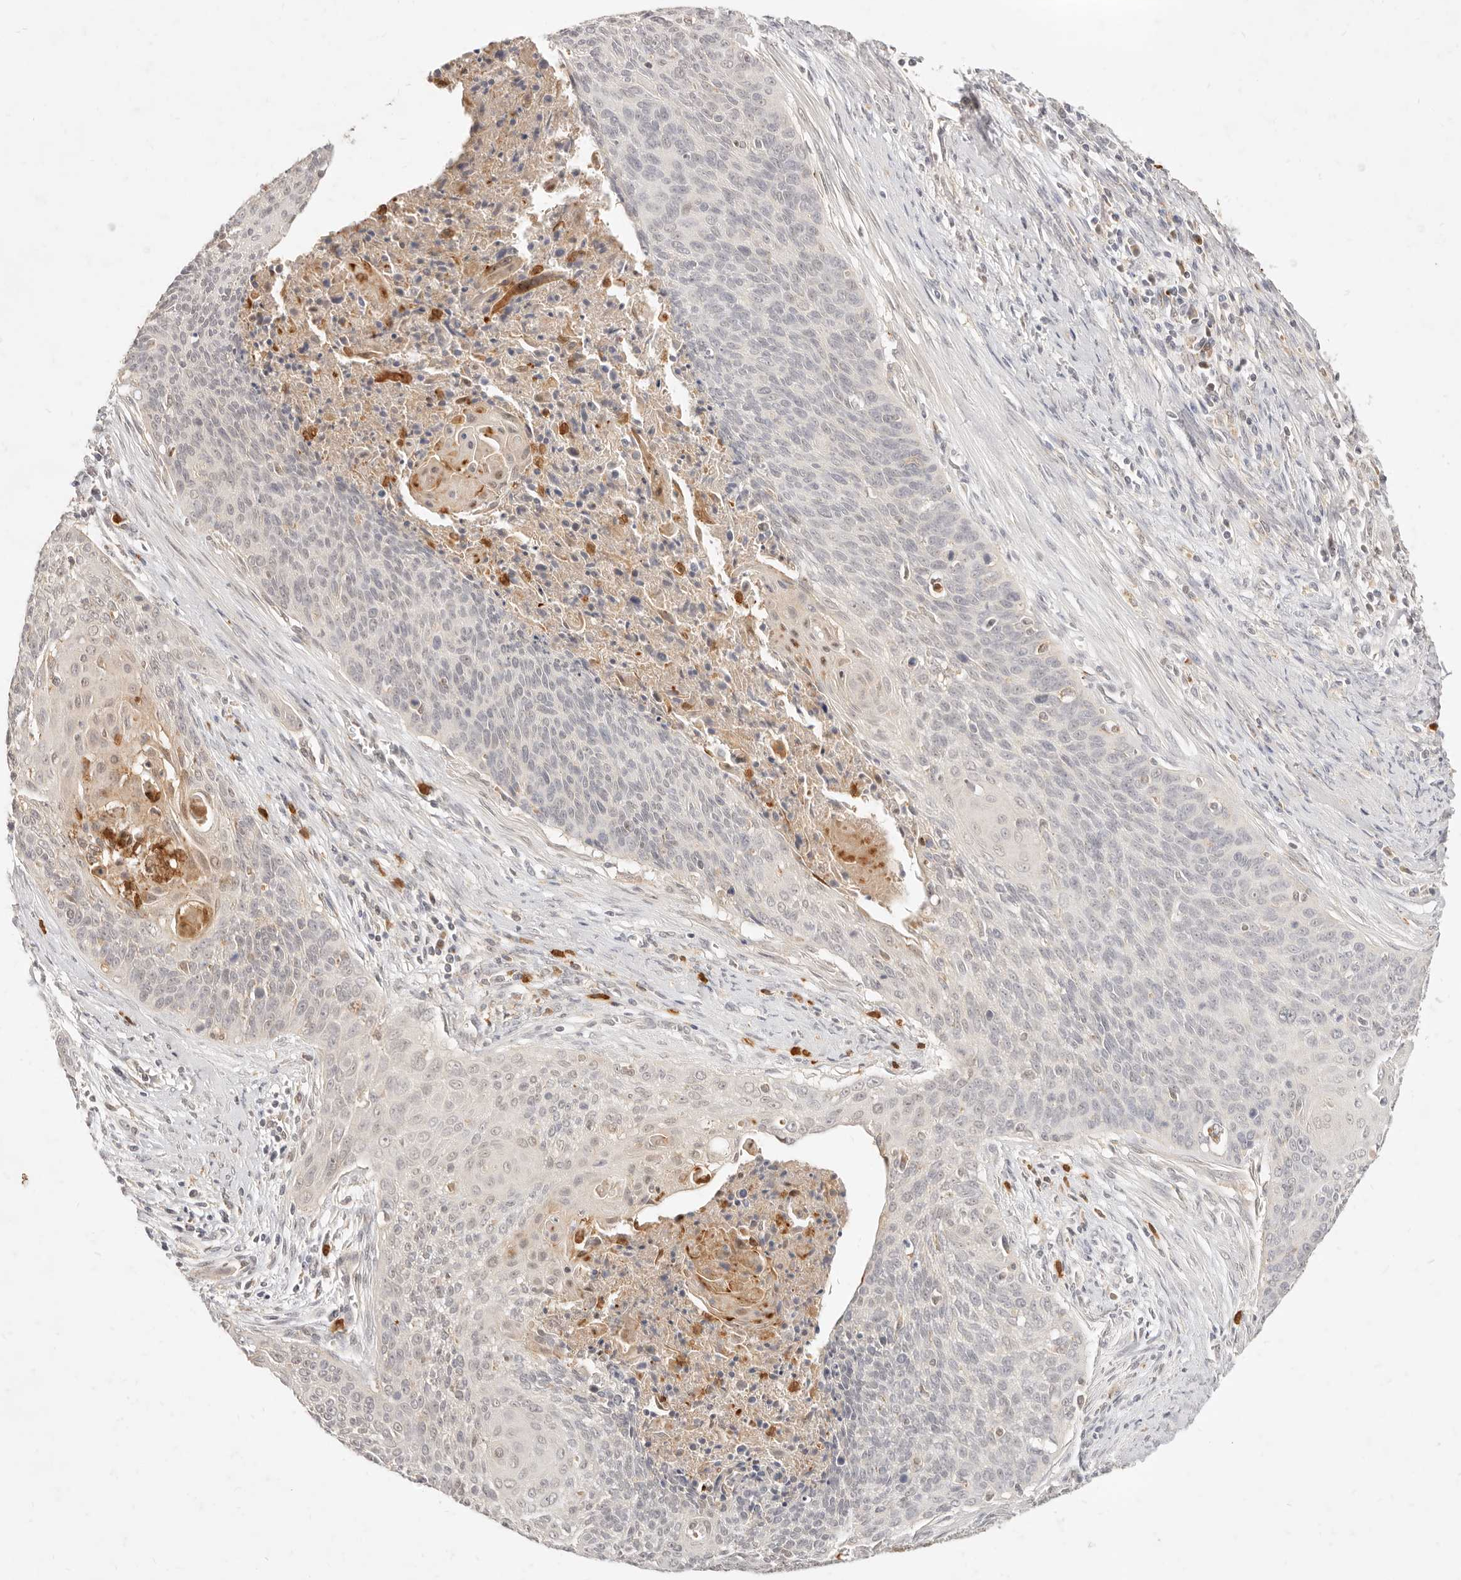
{"staining": {"intensity": "negative", "quantity": "none", "location": "none"}, "tissue": "cervical cancer", "cell_type": "Tumor cells", "image_type": "cancer", "snomed": [{"axis": "morphology", "description": "Squamous cell carcinoma, NOS"}, {"axis": "topography", "description": "Cervix"}], "caption": "IHC of human cervical cancer displays no staining in tumor cells. (Brightfield microscopy of DAB (3,3'-diaminobenzidine) immunohistochemistry at high magnification).", "gene": "TMTC2", "patient": {"sex": "female", "age": 55}}